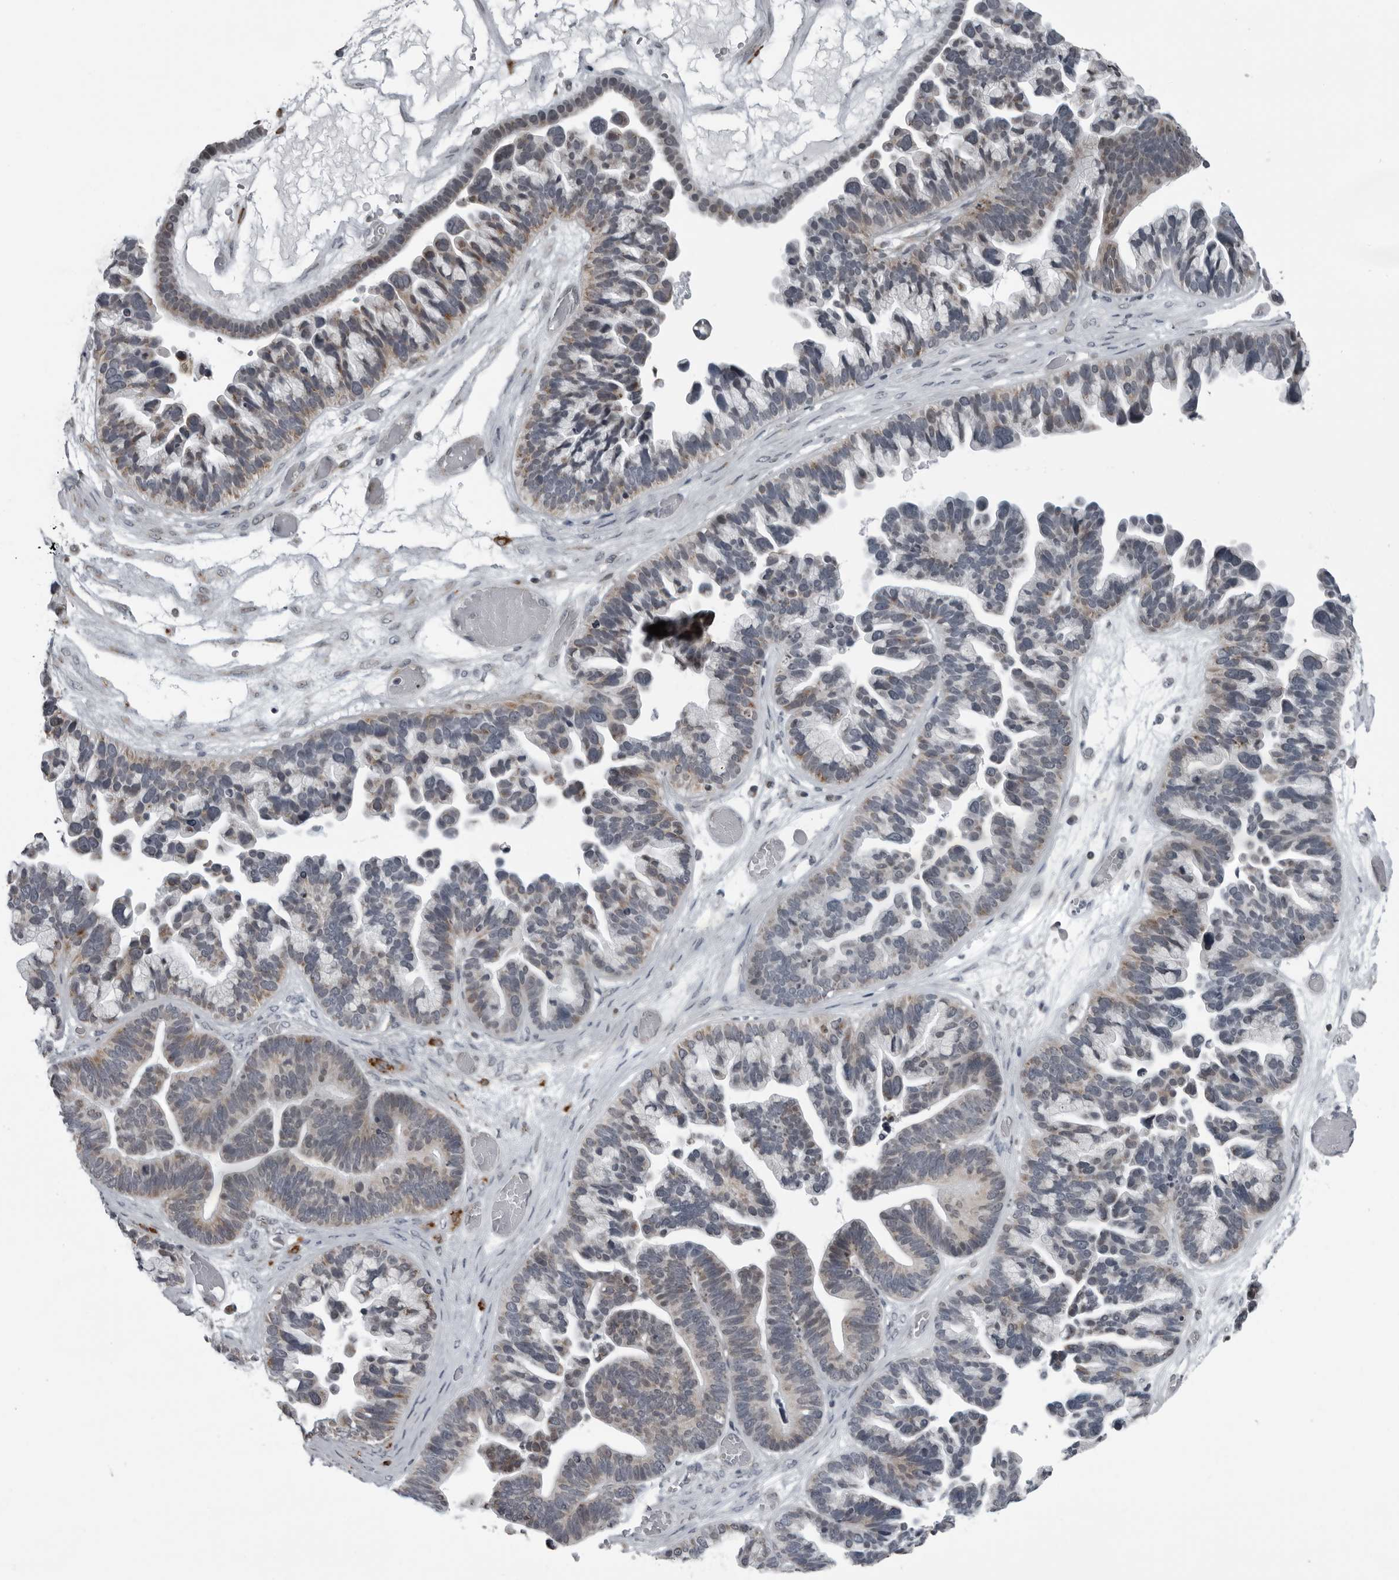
{"staining": {"intensity": "weak", "quantity": "25%-75%", "location": "cytoplasmic/membranous"}, "tissue": "ovarian cancer", "cell_type": "Tumor cells", "image_type": "cancer", "snomed": [{"axis": "morphology", "description": "Cystadenocarcinoma, serous, NOS"}, {"axis": "topography", "description": "Ovary"}], "caption": "This photomicrograph exhibits ovarian cancer (serous cystadenocarcinoma) stained with immunohistochemistry to label a protein in brown. The cytoplasmic/membranous of tumor cells show weak positivity for the protein. Nuclei are counter-stained blue.", "gene": "RTCA", "patient": {"sex": "female", "age": 56}}